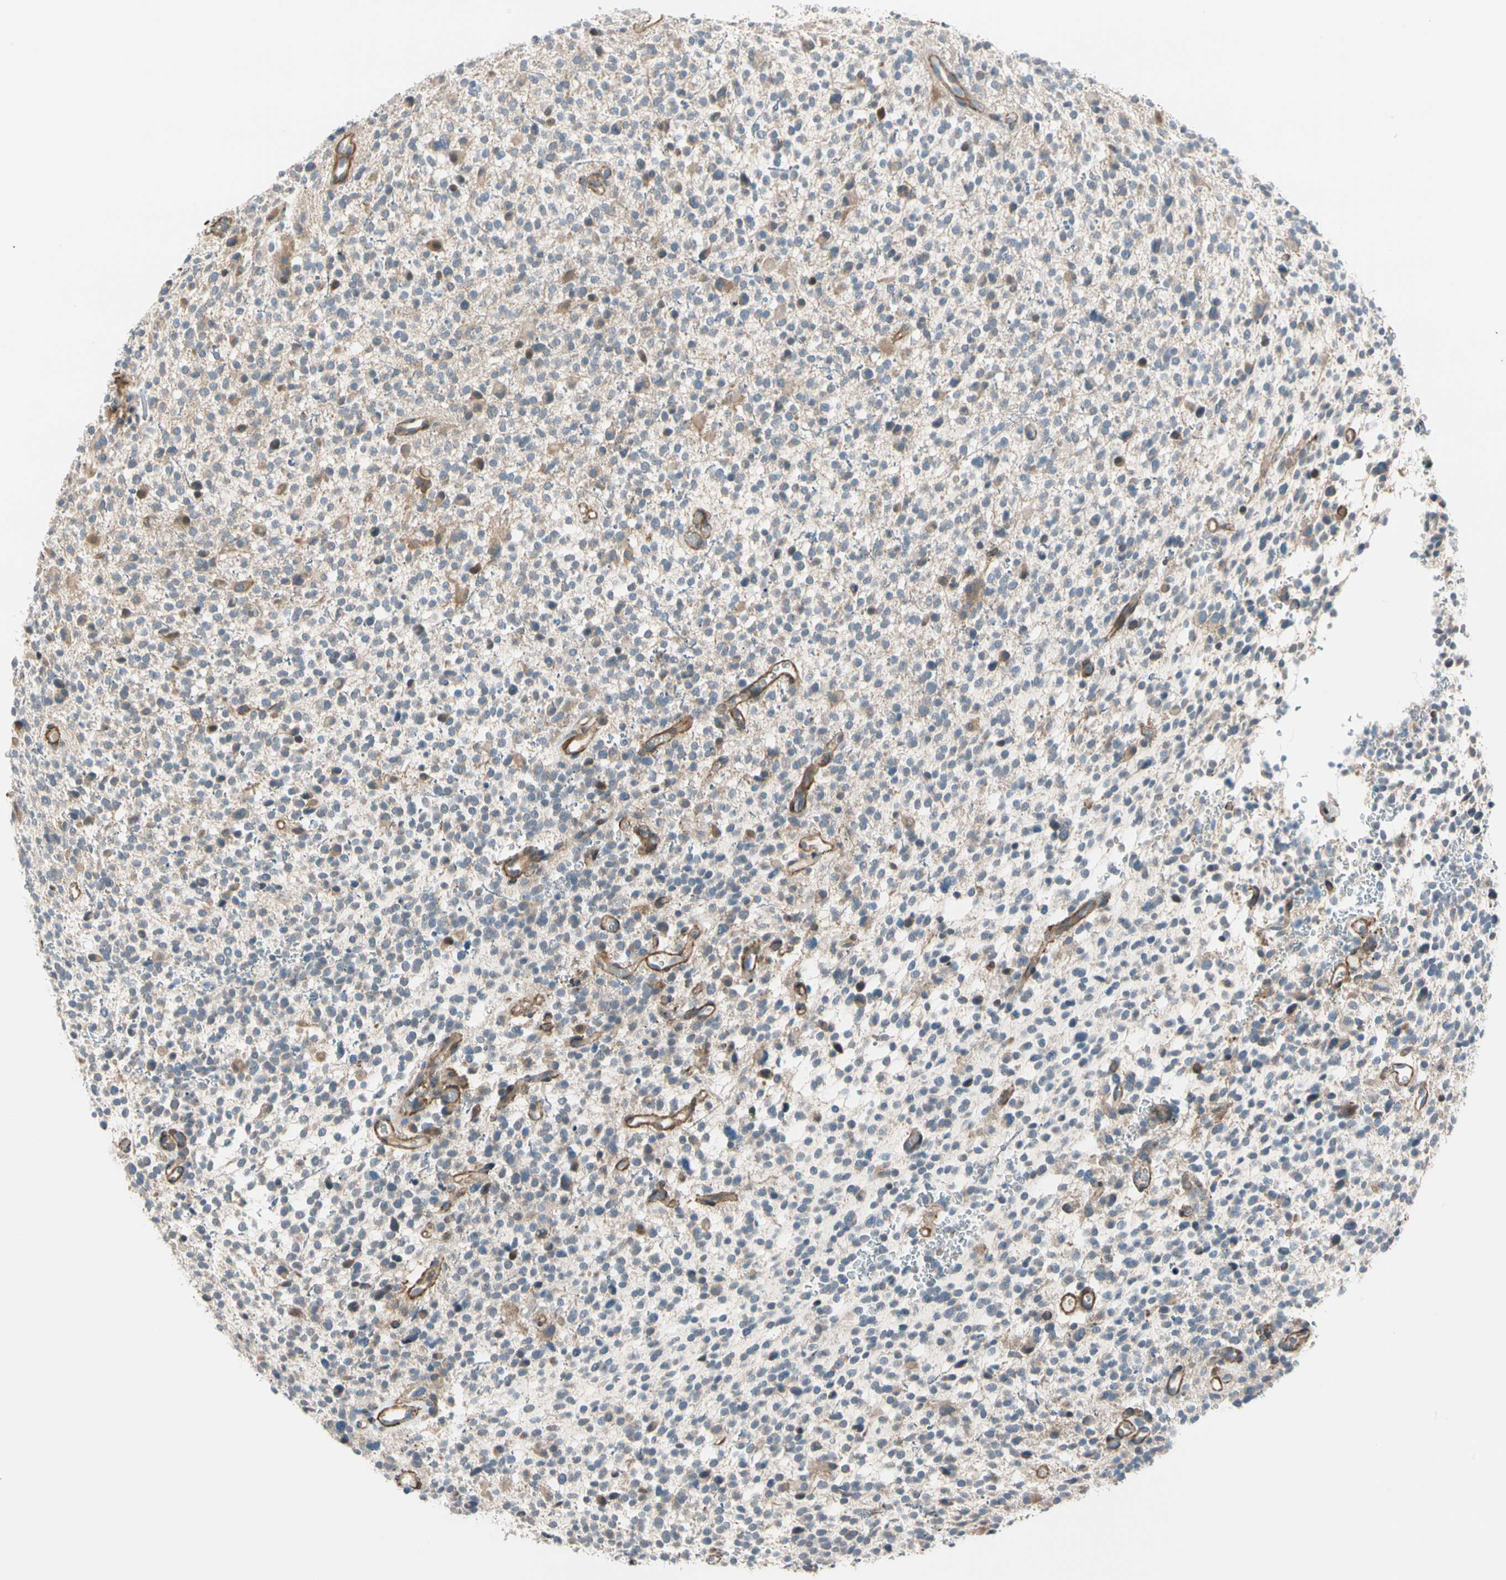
{"staining": {"intensity": "weak", "quantity": "25%-75%", "location": "cytoplasmic/membranous"}, "tissue": "glioma", "cell_type": "Tumor cells", "image_type": "cancer", "snomed": [{"axis": "morphology", "description": "Glioma, malignant, High grade"}, {"axis": "topography", "description": "Brain"}], "caption": "Protein positivity by immunohistochemistry exhibits weak cytoplasmic/membranous expression in about 25%-75% of tumor cells in malignant high-grade glioma.", "gene": "LIMK2", "patient": {"sex": "male", "age": 48}}